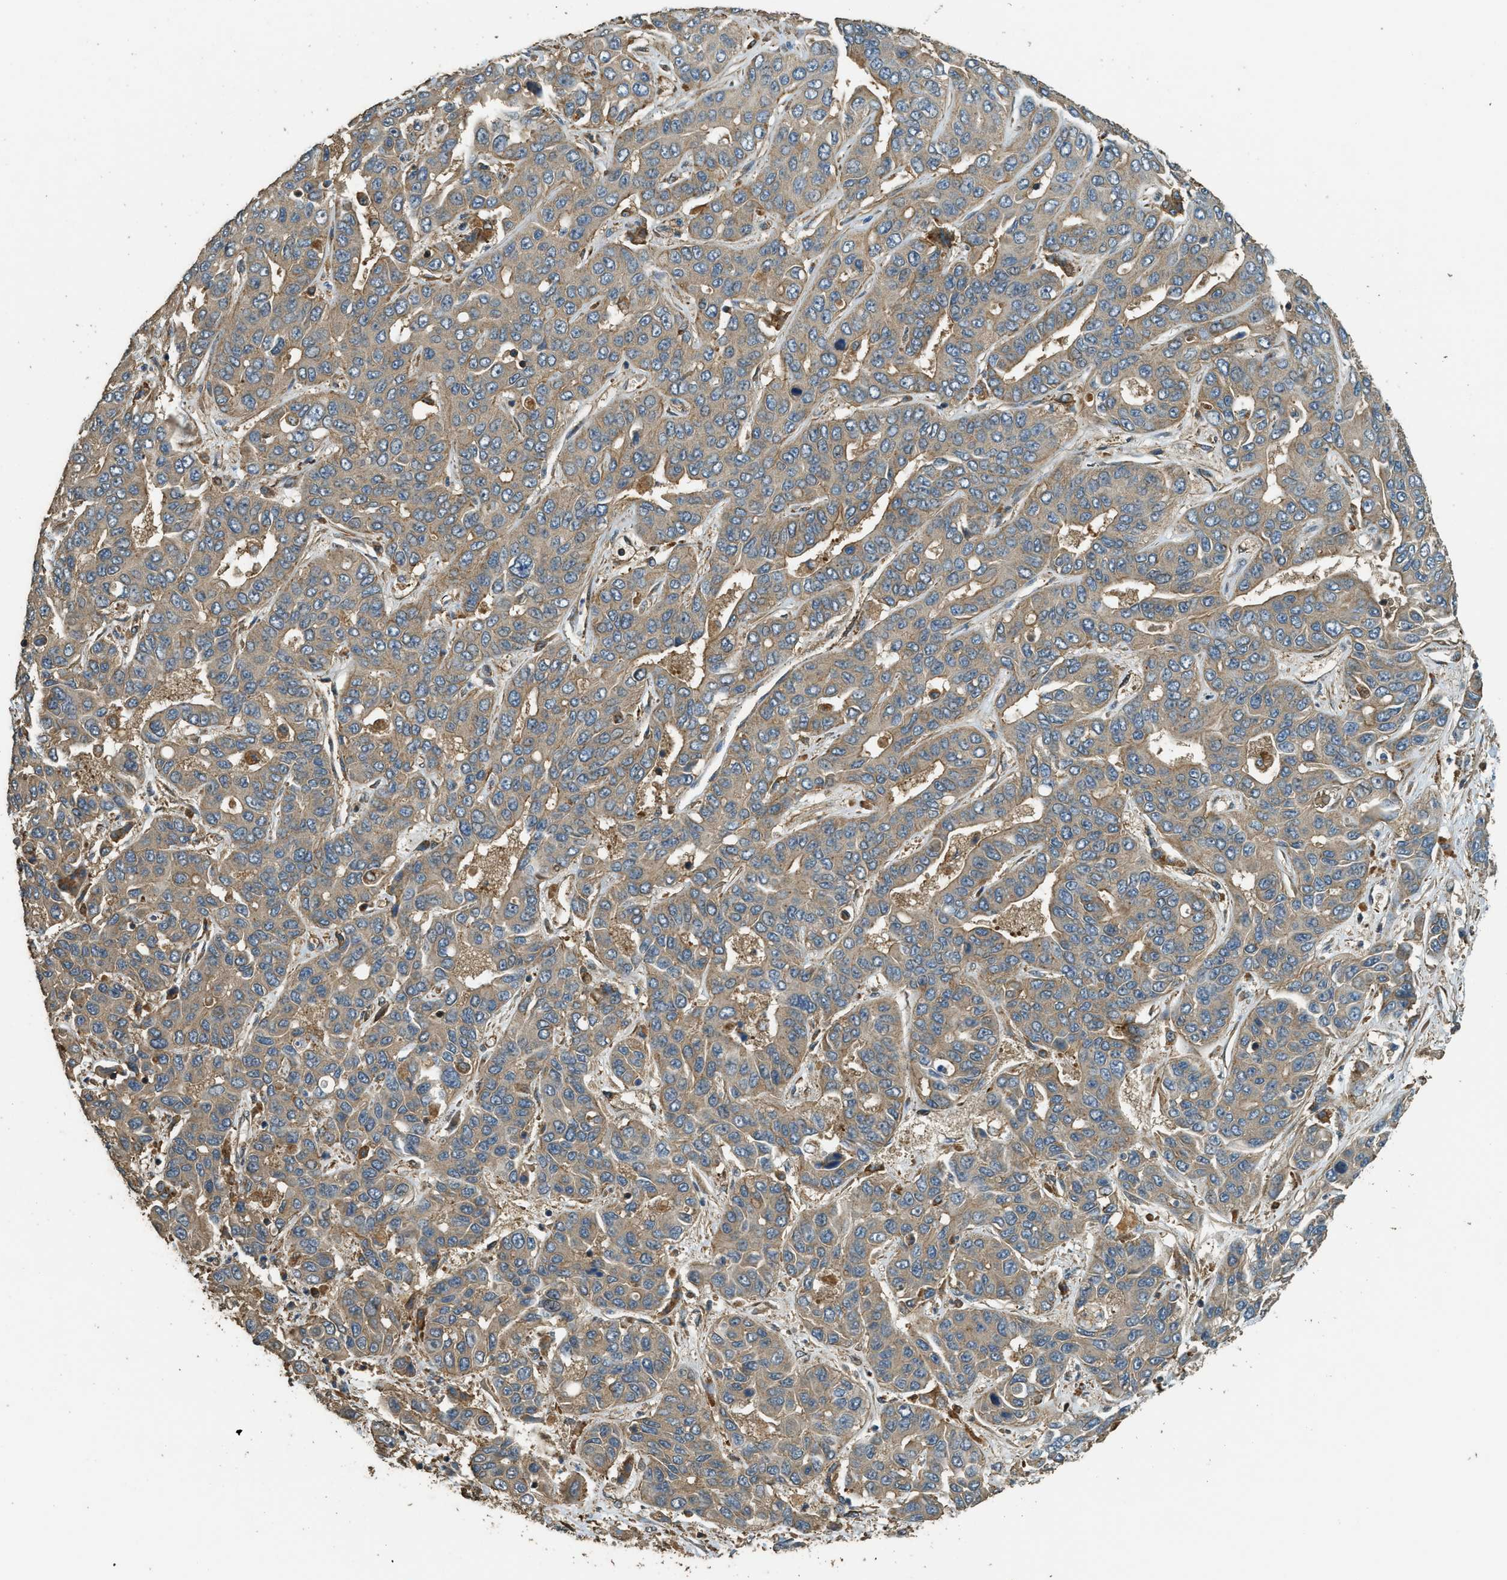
{"staining": {"intensity": "weak", "quantity": ">75%", "location": "cytoplasmic/membranous"}, "tissue": "liver cancer", "cell_type": "Tumor cells", "image_type": "cancer", "snomed": [{"axis": "morphology", "description": "Cholangiocarcinoma"}, {"axis": "topography", "description": "Liver"}], "caption": "A high-resolution histopathology image shows IHC staining of liver cancer (cholangiocarcinoma), which shows weak cytoplasmic/membranous expression in about >75% of tumor cells. (DAB = brown stain, brightfield microscopy at high magnification).", "gene": "MARS1", "patient": {"sex": "female", "age": 52}}